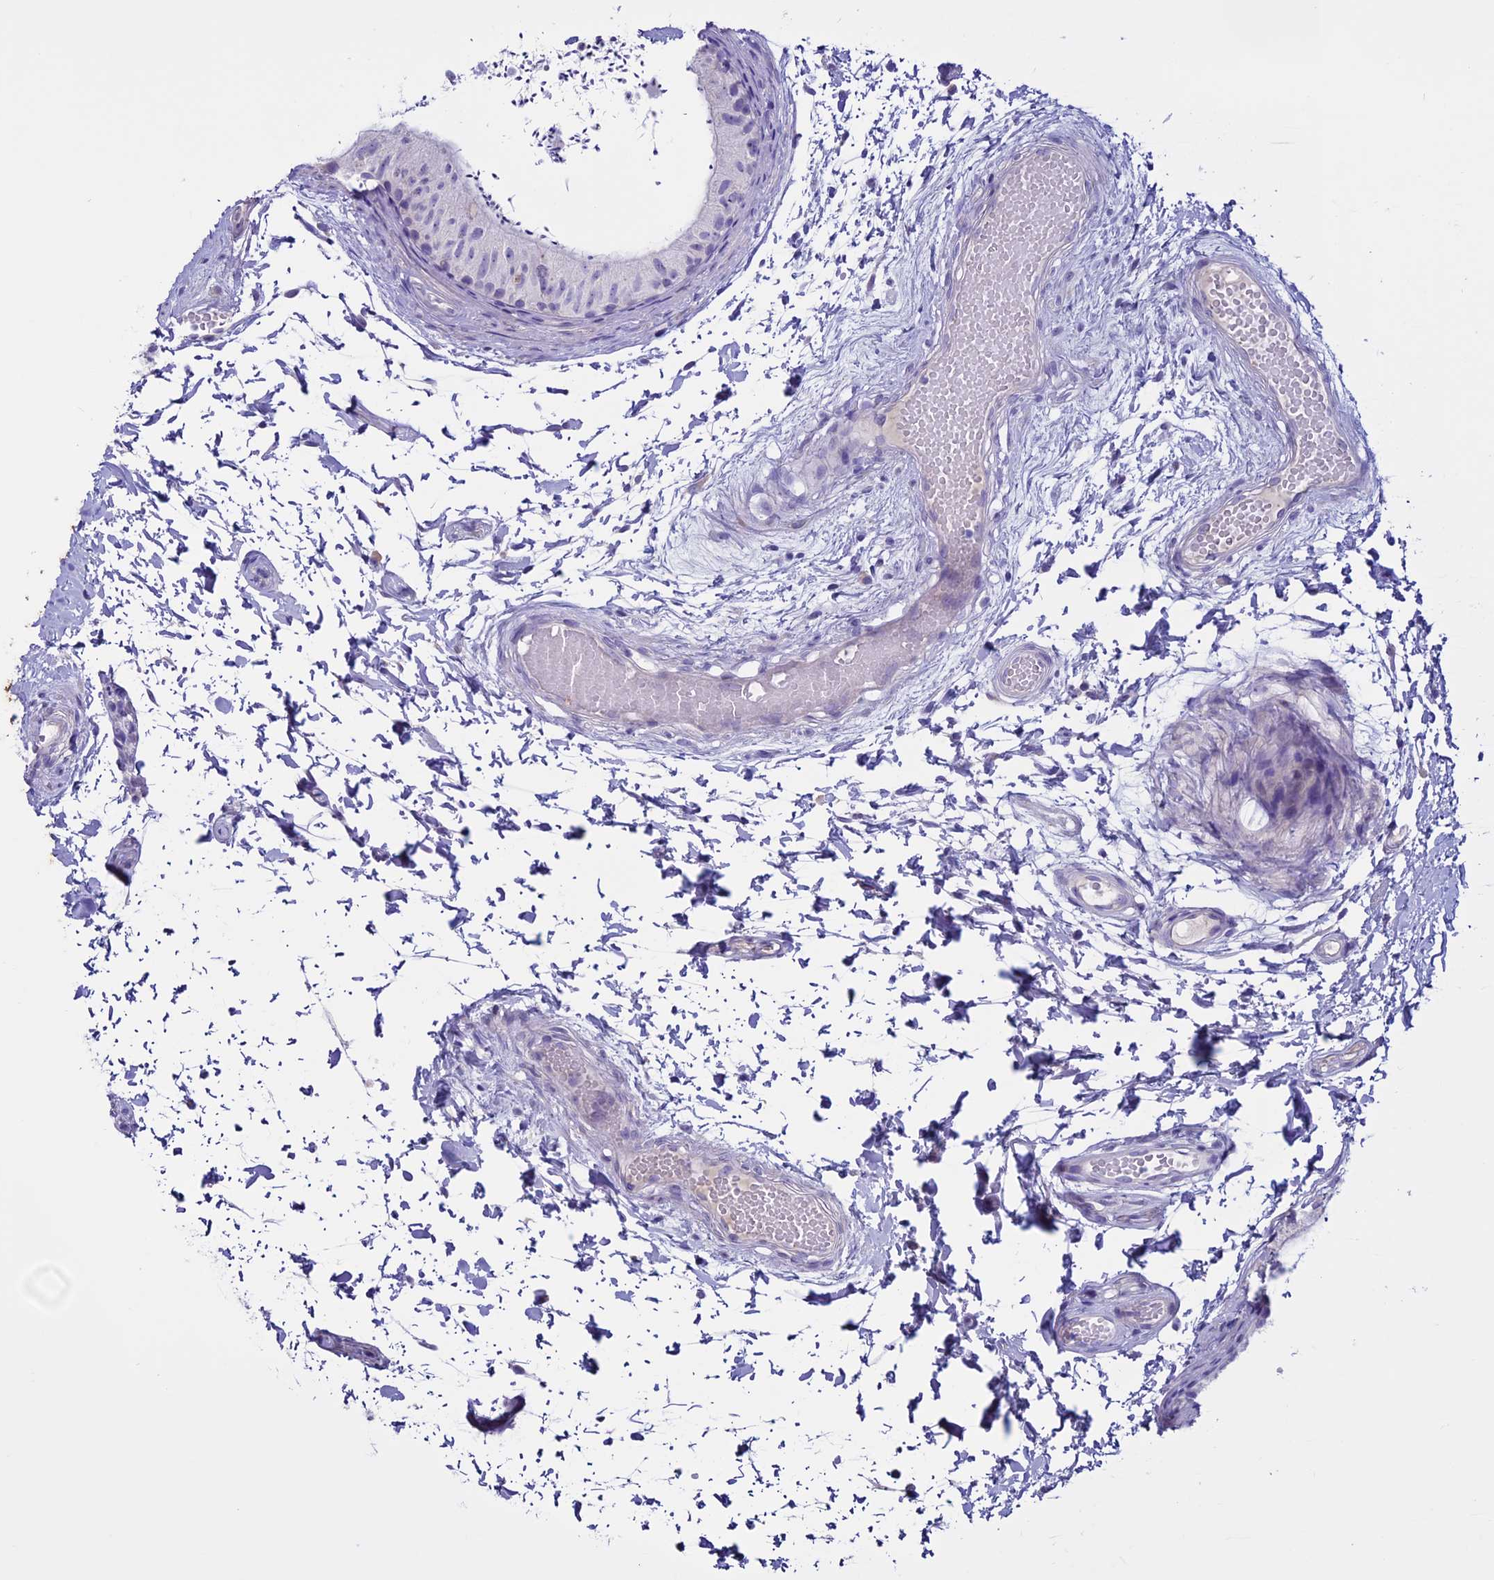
{"staining": {"intensity": "negative", "quantity": "none", "location": "none"}, "tissue": "epididymis", "cell_type": "Glandular cells", "image_type": "normal", "snomed": [{"axis": "morphology", "description": "Normal tissue, NOS"}, {"axis": "topography", "description": "Epididymis"}], "caption": "Immunohistochemistry of normal epididymis reveals no expression in glandular cells.", "gene": "CLEC2L", "patient": {"sex": "male", "age": 50}}